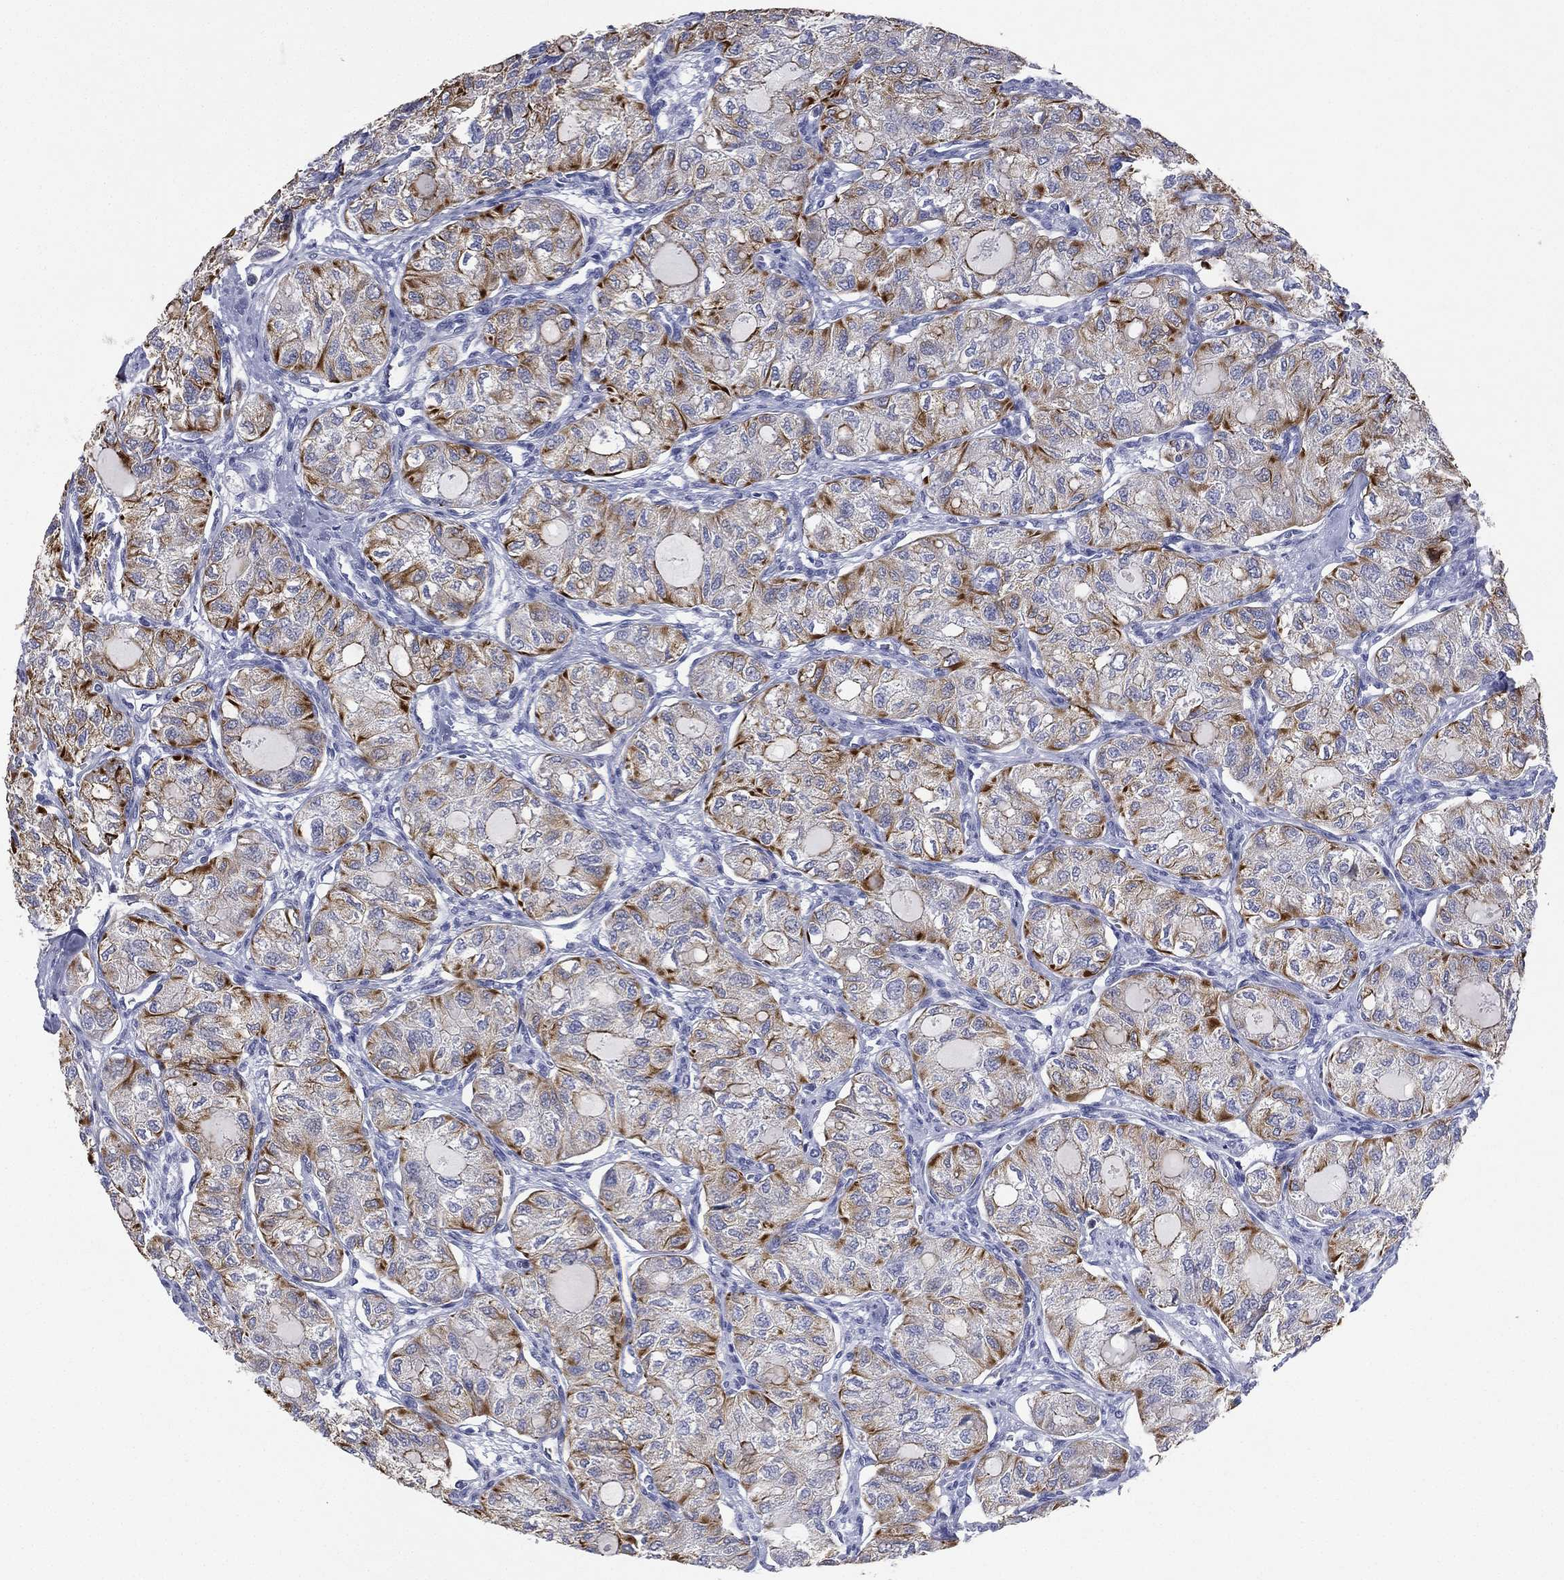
{"staining": {"intensity": "strong", "quantity": "<25%", "location": "cytoplasmic/membranous"}, "tissue": "thyroid cancer", "cell_type": "Tumor cells", "image_type": "cancer", "snomed": [{"axis": "morphology", "description": "Follicular adenoma carcinoma, NOS"}, {"axis": "topography", "description": "Thyroid gland"}], "caption": "Immunohistochemistry (DAB) staining of thyroid cancer (follicular adenoma carcinoma) shows strong cytoplasmic/membranous protein staining in approximately <25% of tumor cells.", "gene": "KRT7", "patient": {"sex": "male", "age": 75}}